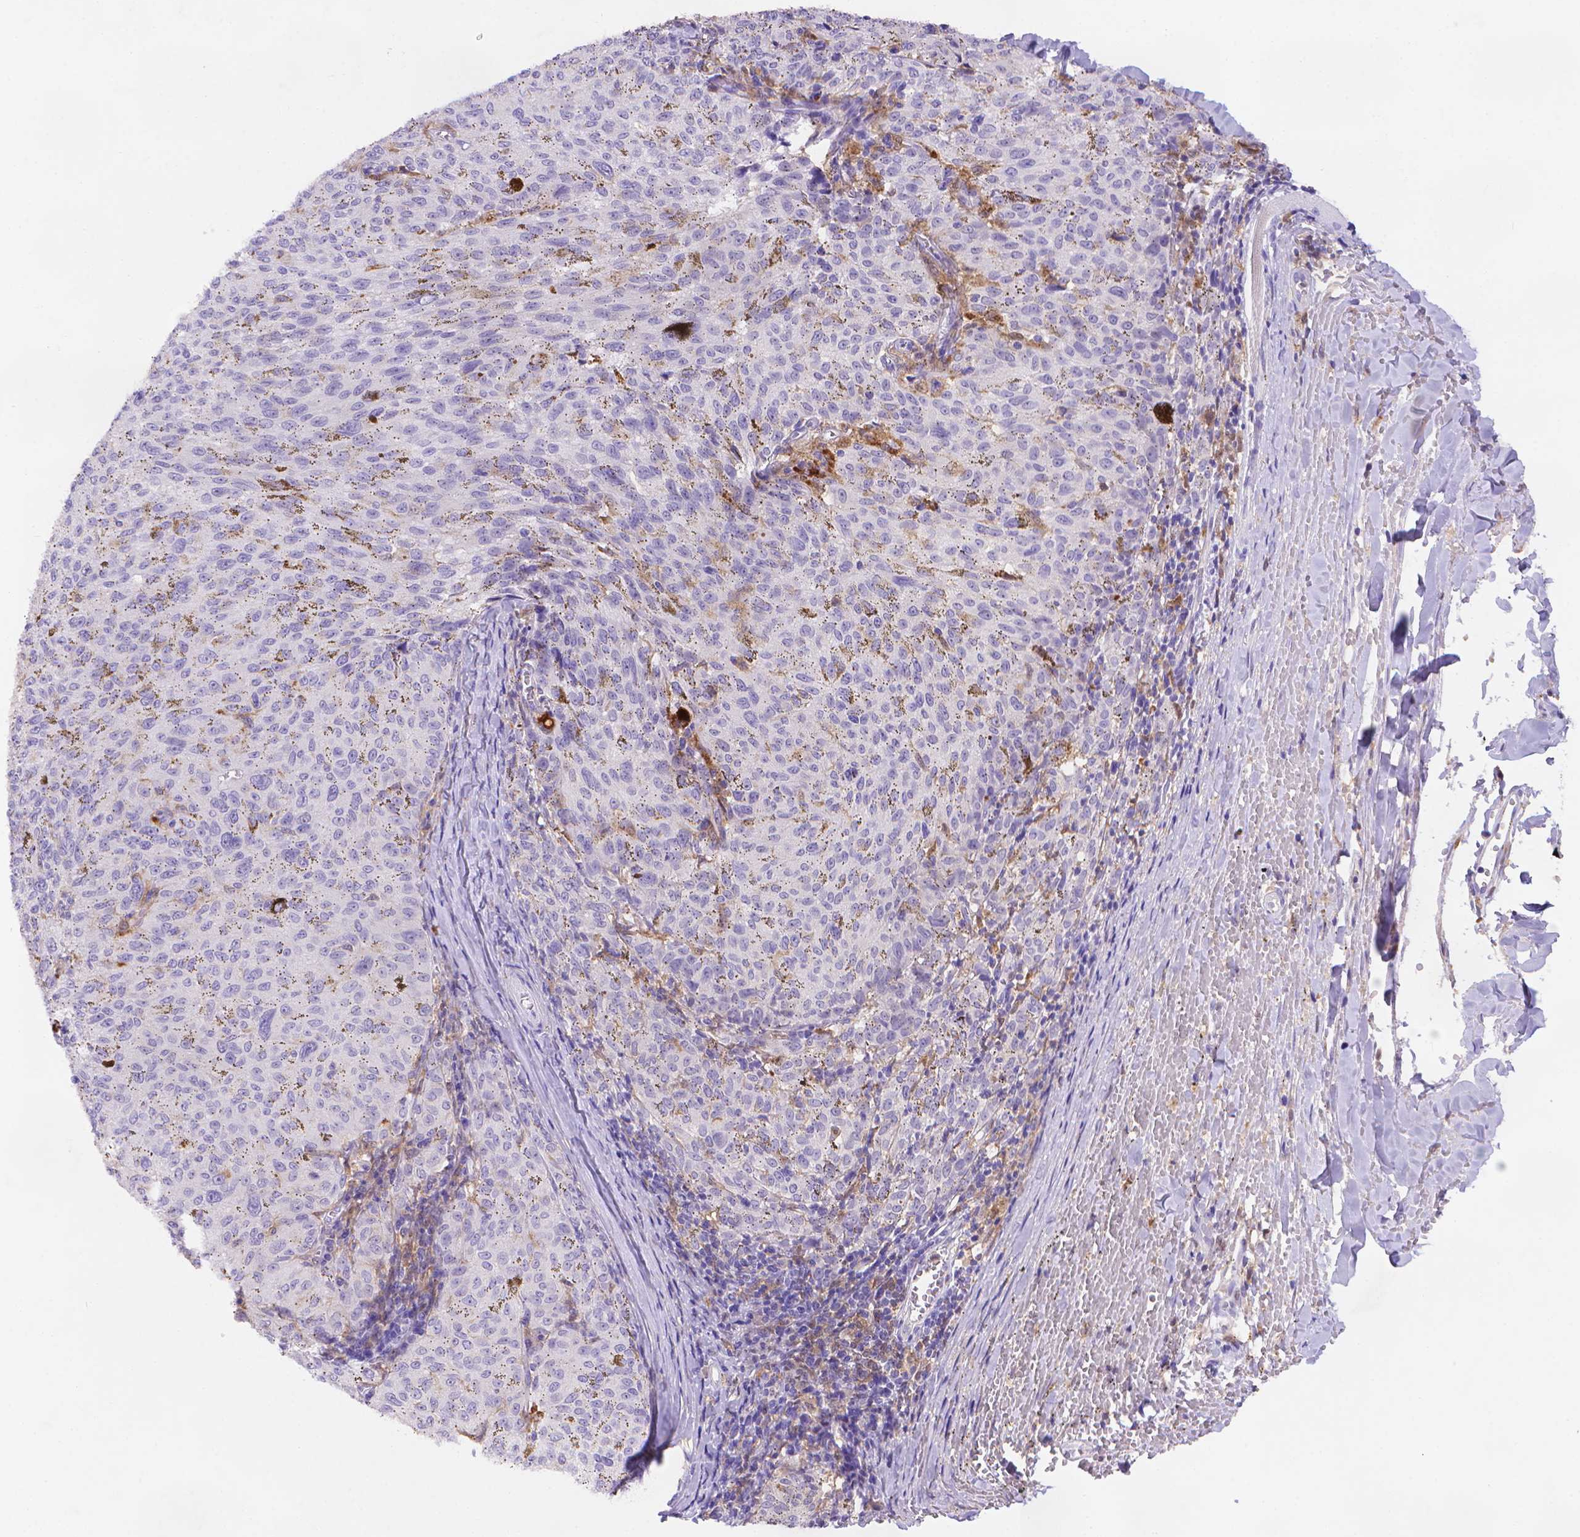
{"staining": {"intensity": "negative", "quantity": "none", "location": "none"}, "tissue": "melanoma", "cell_type": "Tumor cells", "image_type": "cancer", "snomed": [{"axis": "morphology", "description": "Malignant melanoma, NOS"}, {"axis": "topography", "description": "Skin"}], "caption": "Tumor cells show no significant protein expression in malignant melanoma.", "gene": "FGD2", "patient": {"sex": "female", "age": 72}}